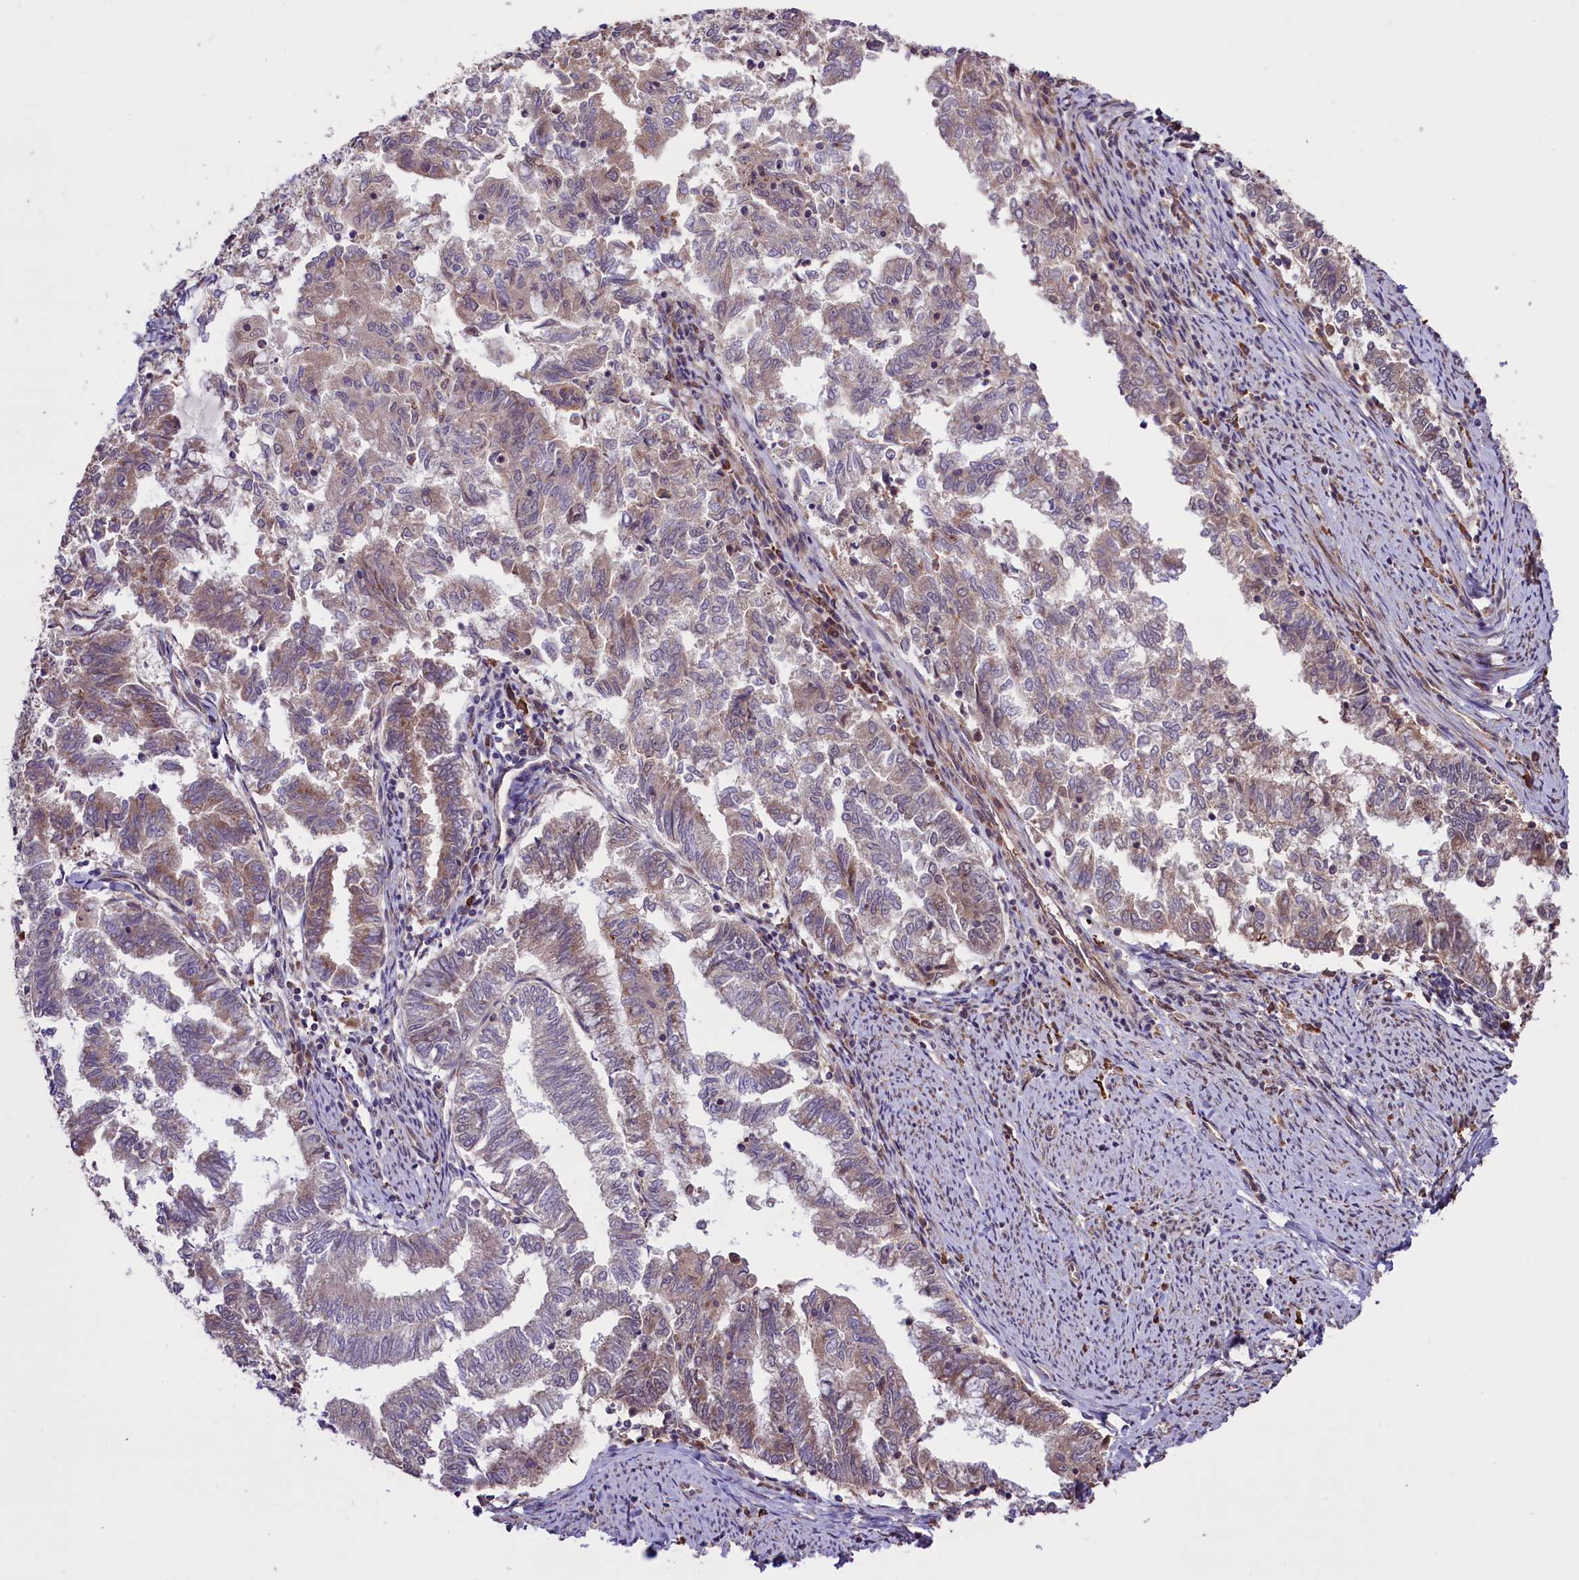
{"staining": {"intensity": "moderate", "quantity": "25%-75%", "location": "cytoplasmic/membranous"}, "tissue": "endometrial cancer", "cell_type": "Tumor cells", "image_type": "cancer", "snomed": [{"axis": "morphology", "description": "Adenocarcinoma, NOS"}, {"axis": "topography", "description": "Endometrium"}], "caption": "Tumor cells show medium levels of moderate cytoplasmic/membranous positivity in about 25%-75% of cells in human adenocarcinoma (endometrial). (Brightfield microscopy of DAB IHC at high magnification).", "gene": "HDAC5", "patient": {"sex": "female", "age": 79}}